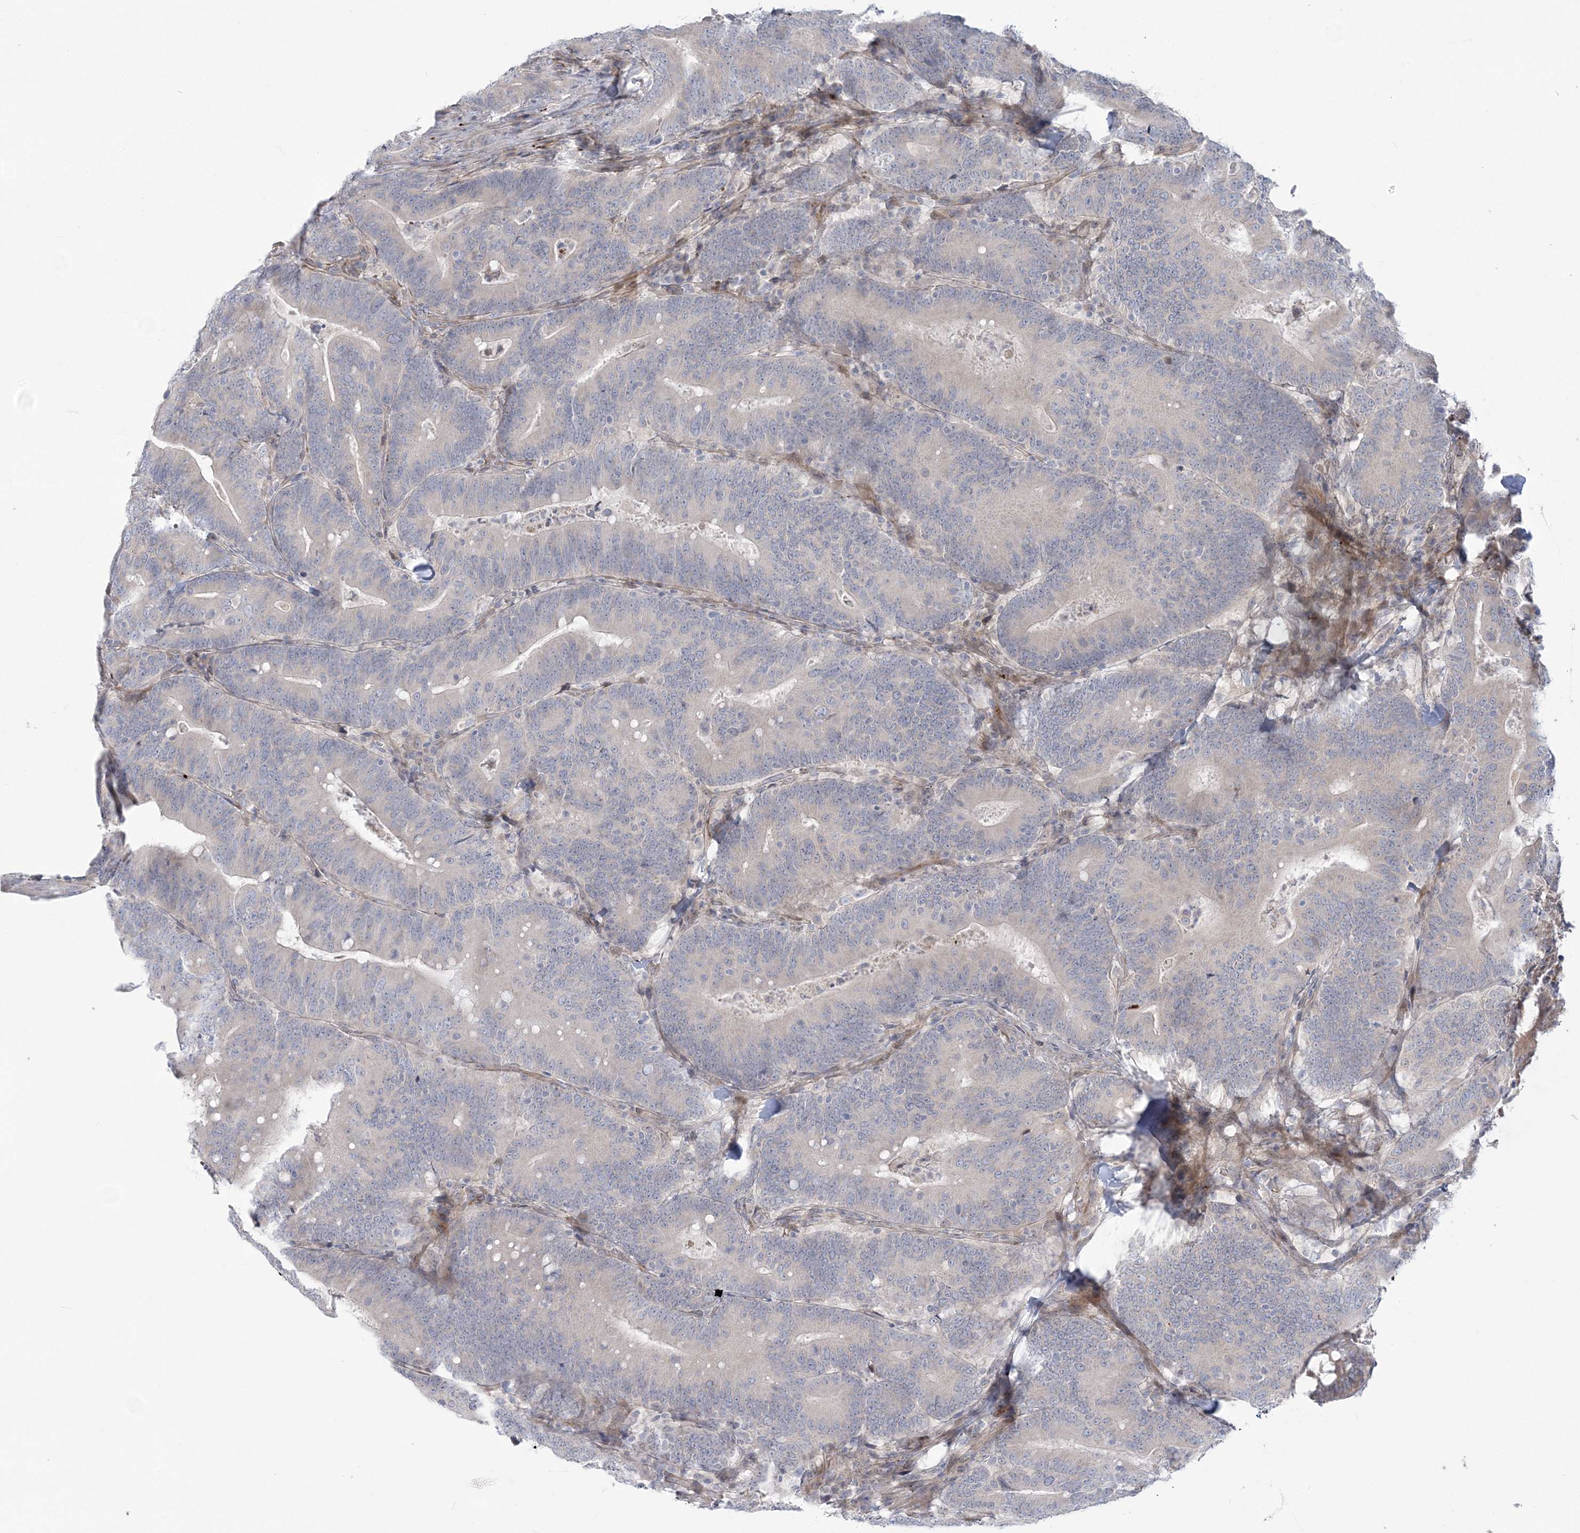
{"staining": {"intensity": "negative", "quantity": "none", "location": "none"}, "tissue": "colorectal cancer", "cell_type": "Tumor cells", "image_type": "cancer", "snomed": [{"axis": "morphology", "description": "Adenocarcinoma, NOS"}, {"axis": "topography", "description": "Colon"}], "caption": "Immunohistochemistry histopathology image of neoplastic tissue: human colorectal adenocarcinoma stained with DAB (3,3'-diaminobenzidine) exhibits no significant protein staining in tumor cells.", "gene": "NUDT9", "patient": {"sex": "female", "age": 66}}